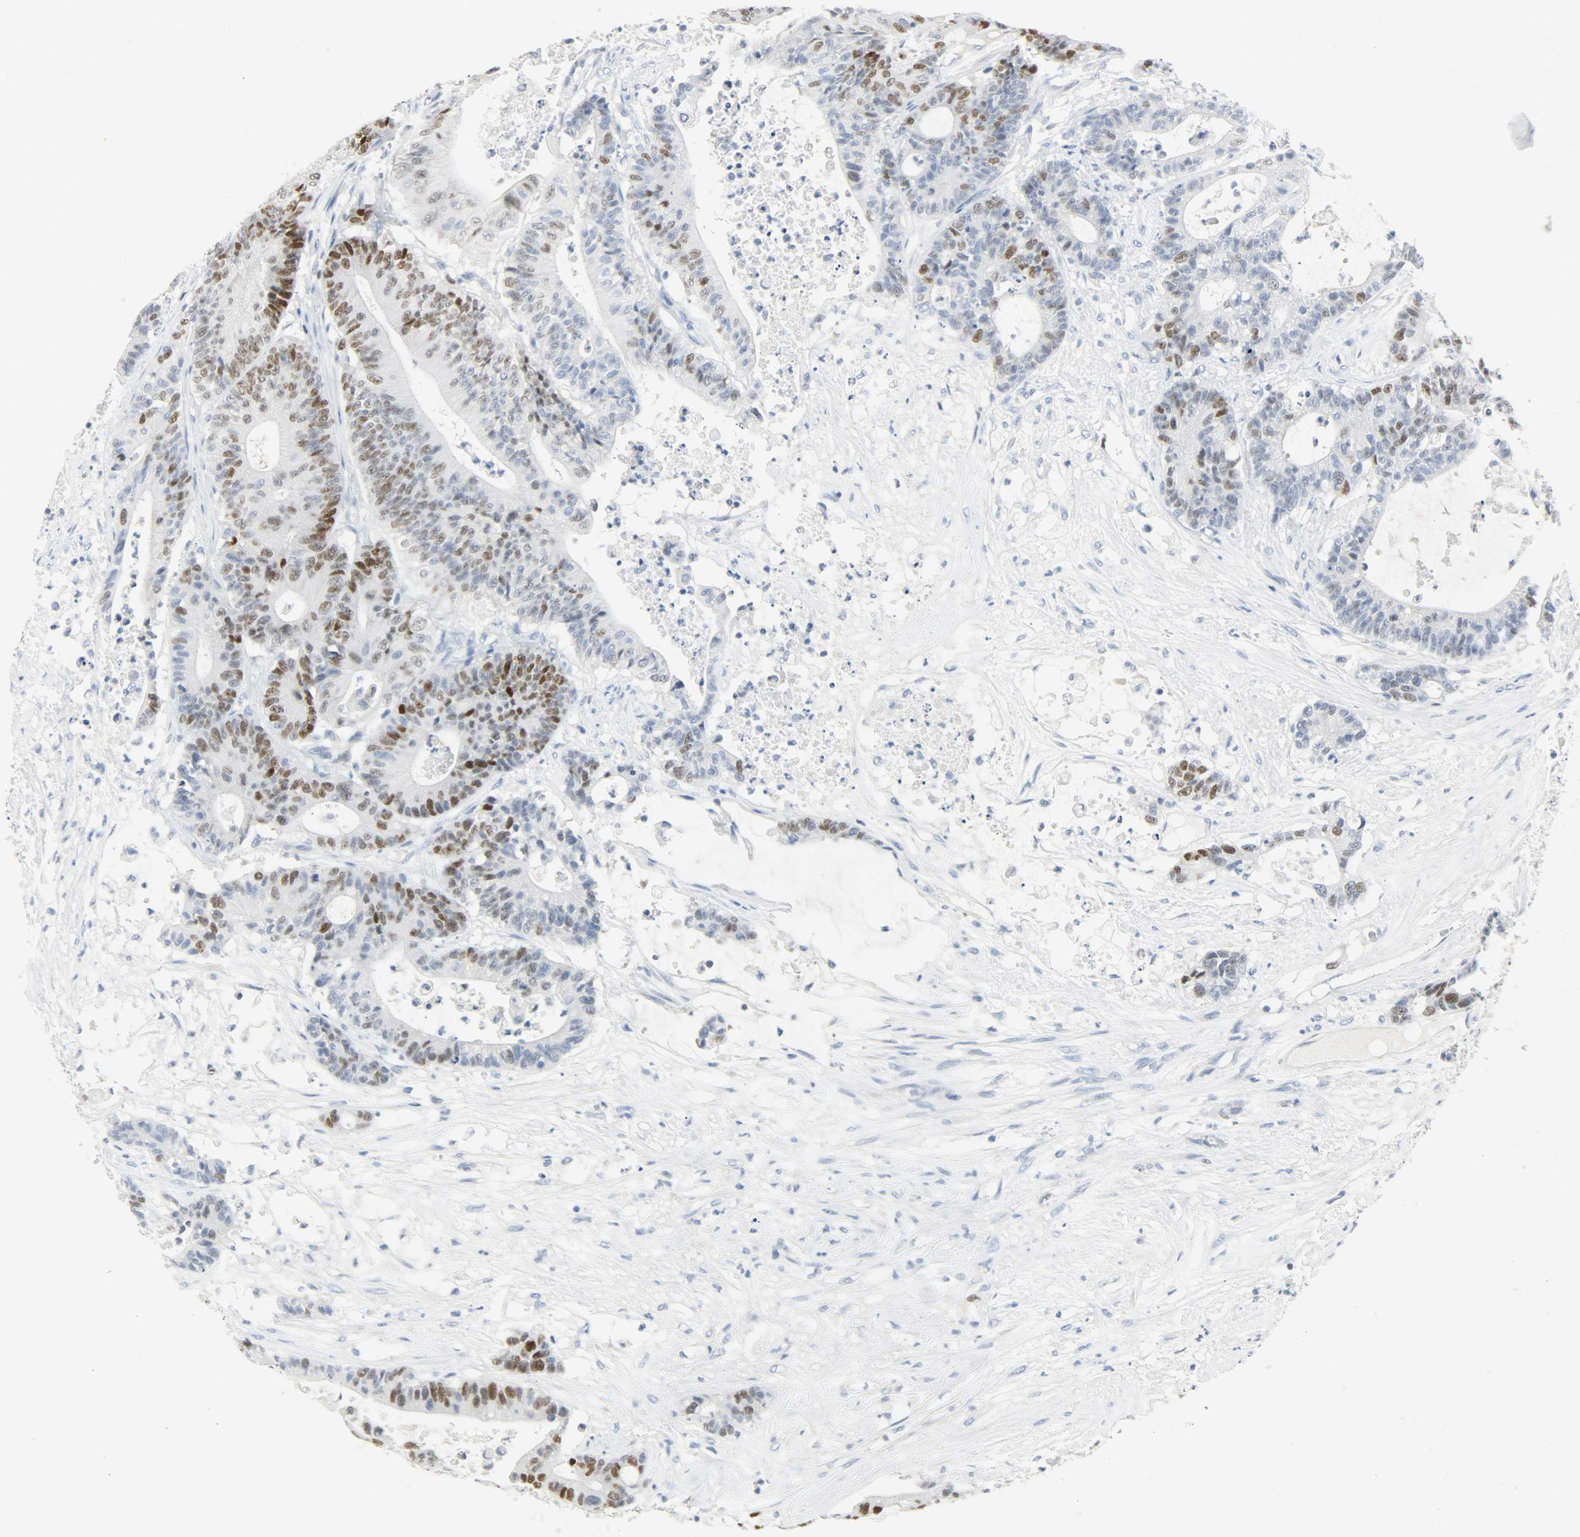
{"staining": {"intensity": "strong", "quantity": "25%-75%", "location": "nuclear"}, "tissue": "colorectal cancer", "cell_type": "Tumor cells", "image_type": "cancer", "snomed": [{"axis": "morphology", "description": "Adenocarcinoma, NOS"}, {"axis": "topography", "description": "Colon"}], "caption": "Tumor cells demonstrate strong nuclear positivity in approximately 25%-75% of cells in colorectal adenocarcinoma. (brown staining indicates protein expression, while blue staining denotes nuclei).", "gene": "HELLS", "patient": {"sex": "female", "age": 84}}